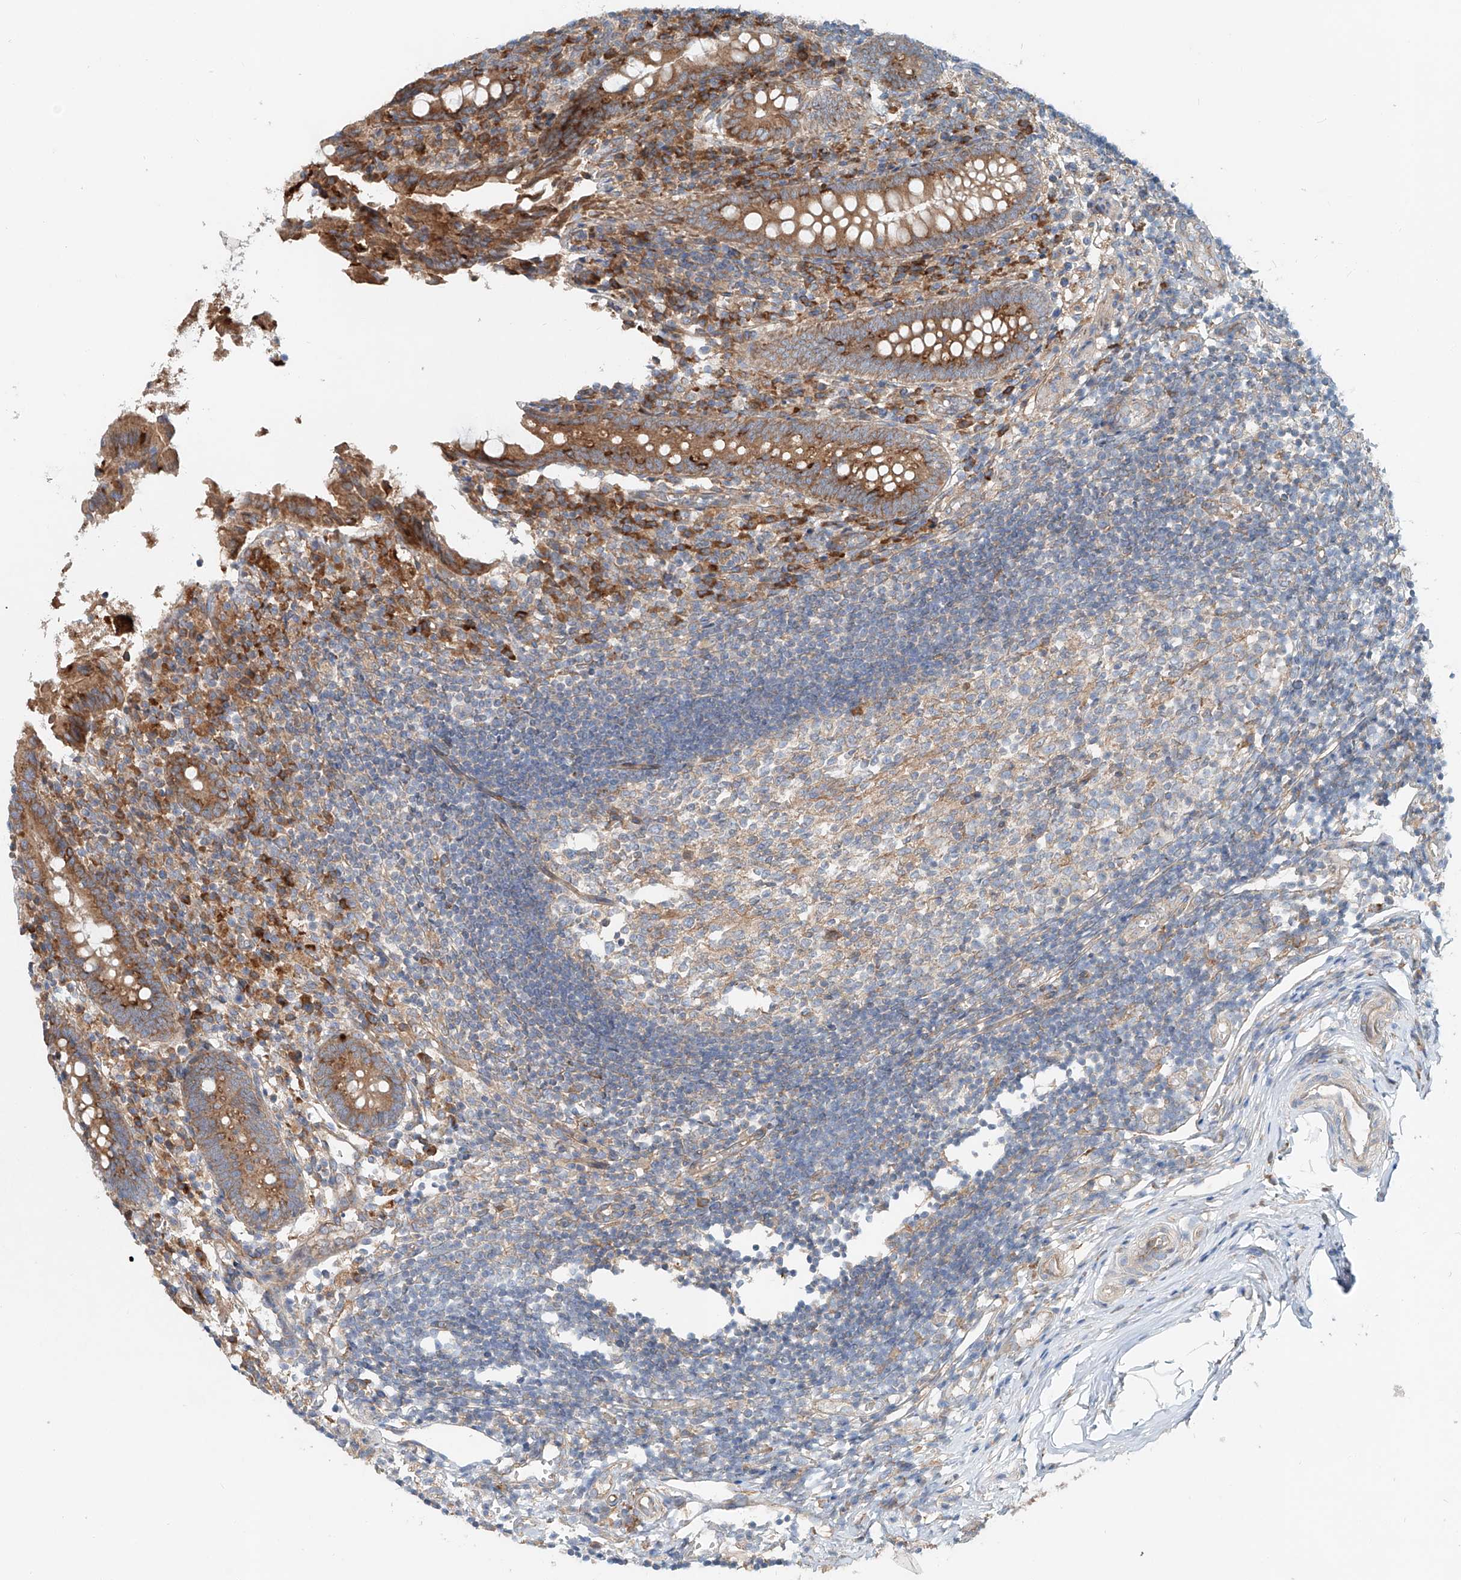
{"staining": {"intensity": "moderate", "quantity": ">75%", "location": "cytoplasmic/membranous"}, "tissue": "appendix", "cell_type": "Glandular cells", "image_type": "normal", "snomed": [{"axis": "morphology", "description": "Normal tissue, NOS"}, {"axis": "topography", "description": "Appendix"}], "caption": "Moderate cytoplasmic/membranous positivity is present in about >75% of glandular cells in unremarkable appendix.", "gene": "SNAP29", "patient": {"sex": "female", "age": 17}}